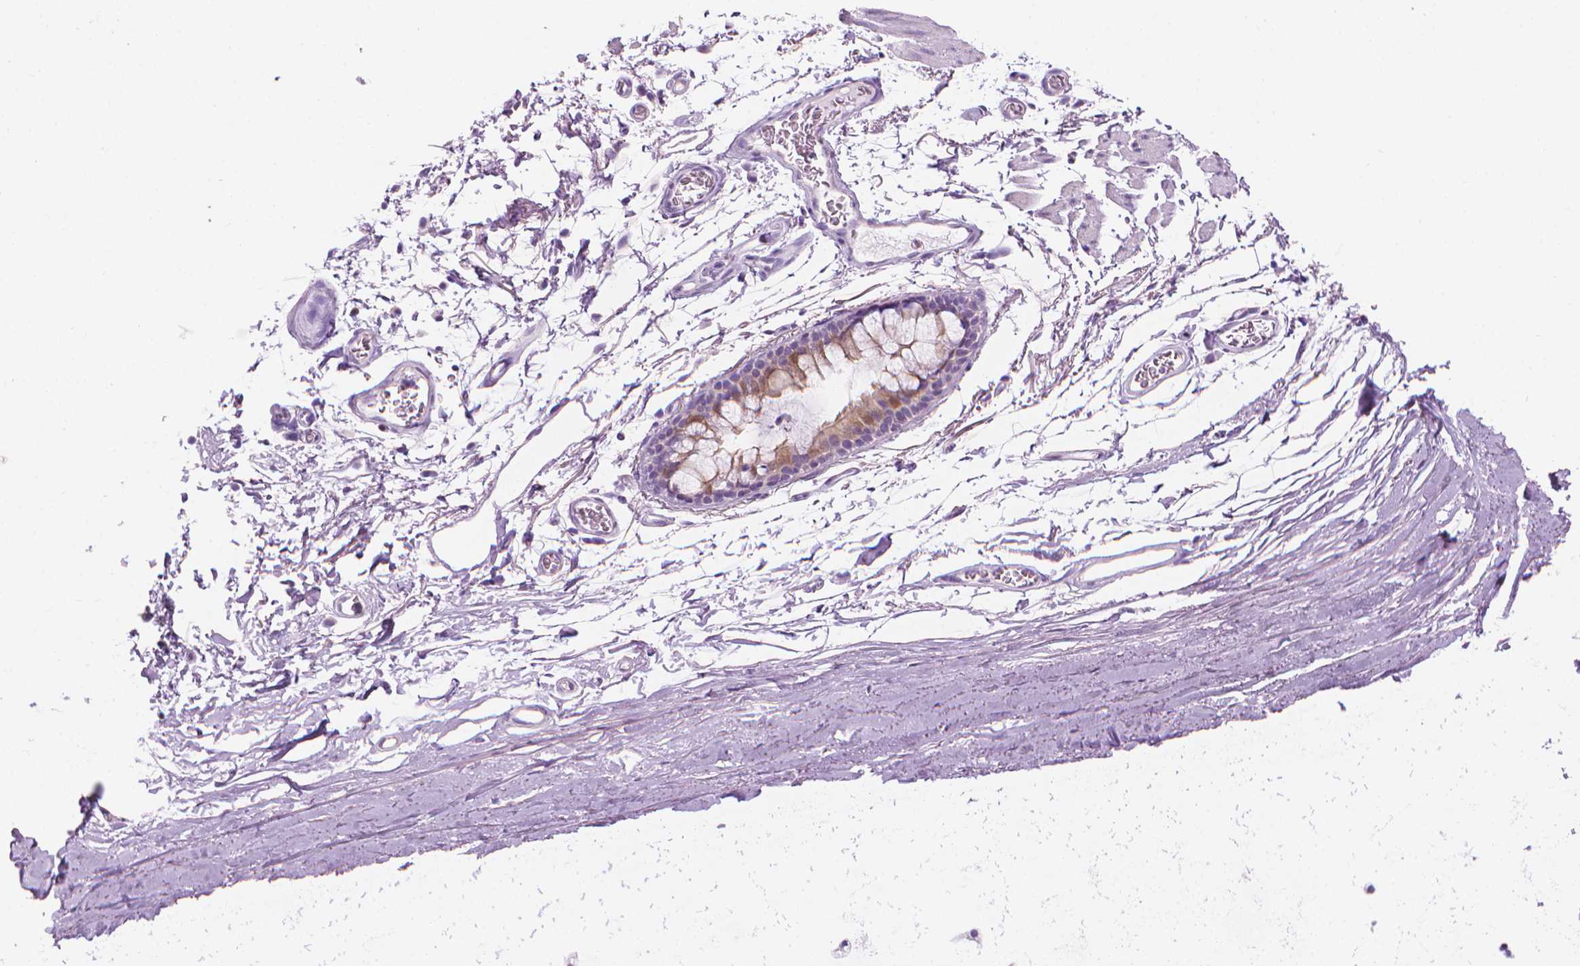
{"staining": {"intensity": "negative", "quantity": "none", "location": "none"}, "tissue": "adipose tissue", "cell_type": "Adipocytes", "image_type": "normal", "snomed": [{"axis": "morphology", "description": "Normal tissue, NOS"}, {"axis": "topography", "description": "Cartilage tissue"}, {"axis": "topography", "description": "Bronchus"}], "caption": "Adipocytes are negative for protein expression in normal human adipose tissue. (Stains: DAB immunohistochemistry with hematoxylin counter stain, Microscopy: brightfield microscopy at high magnification).", "gene": "TTC29", "patient": {"sex": "female", "age": 79}}